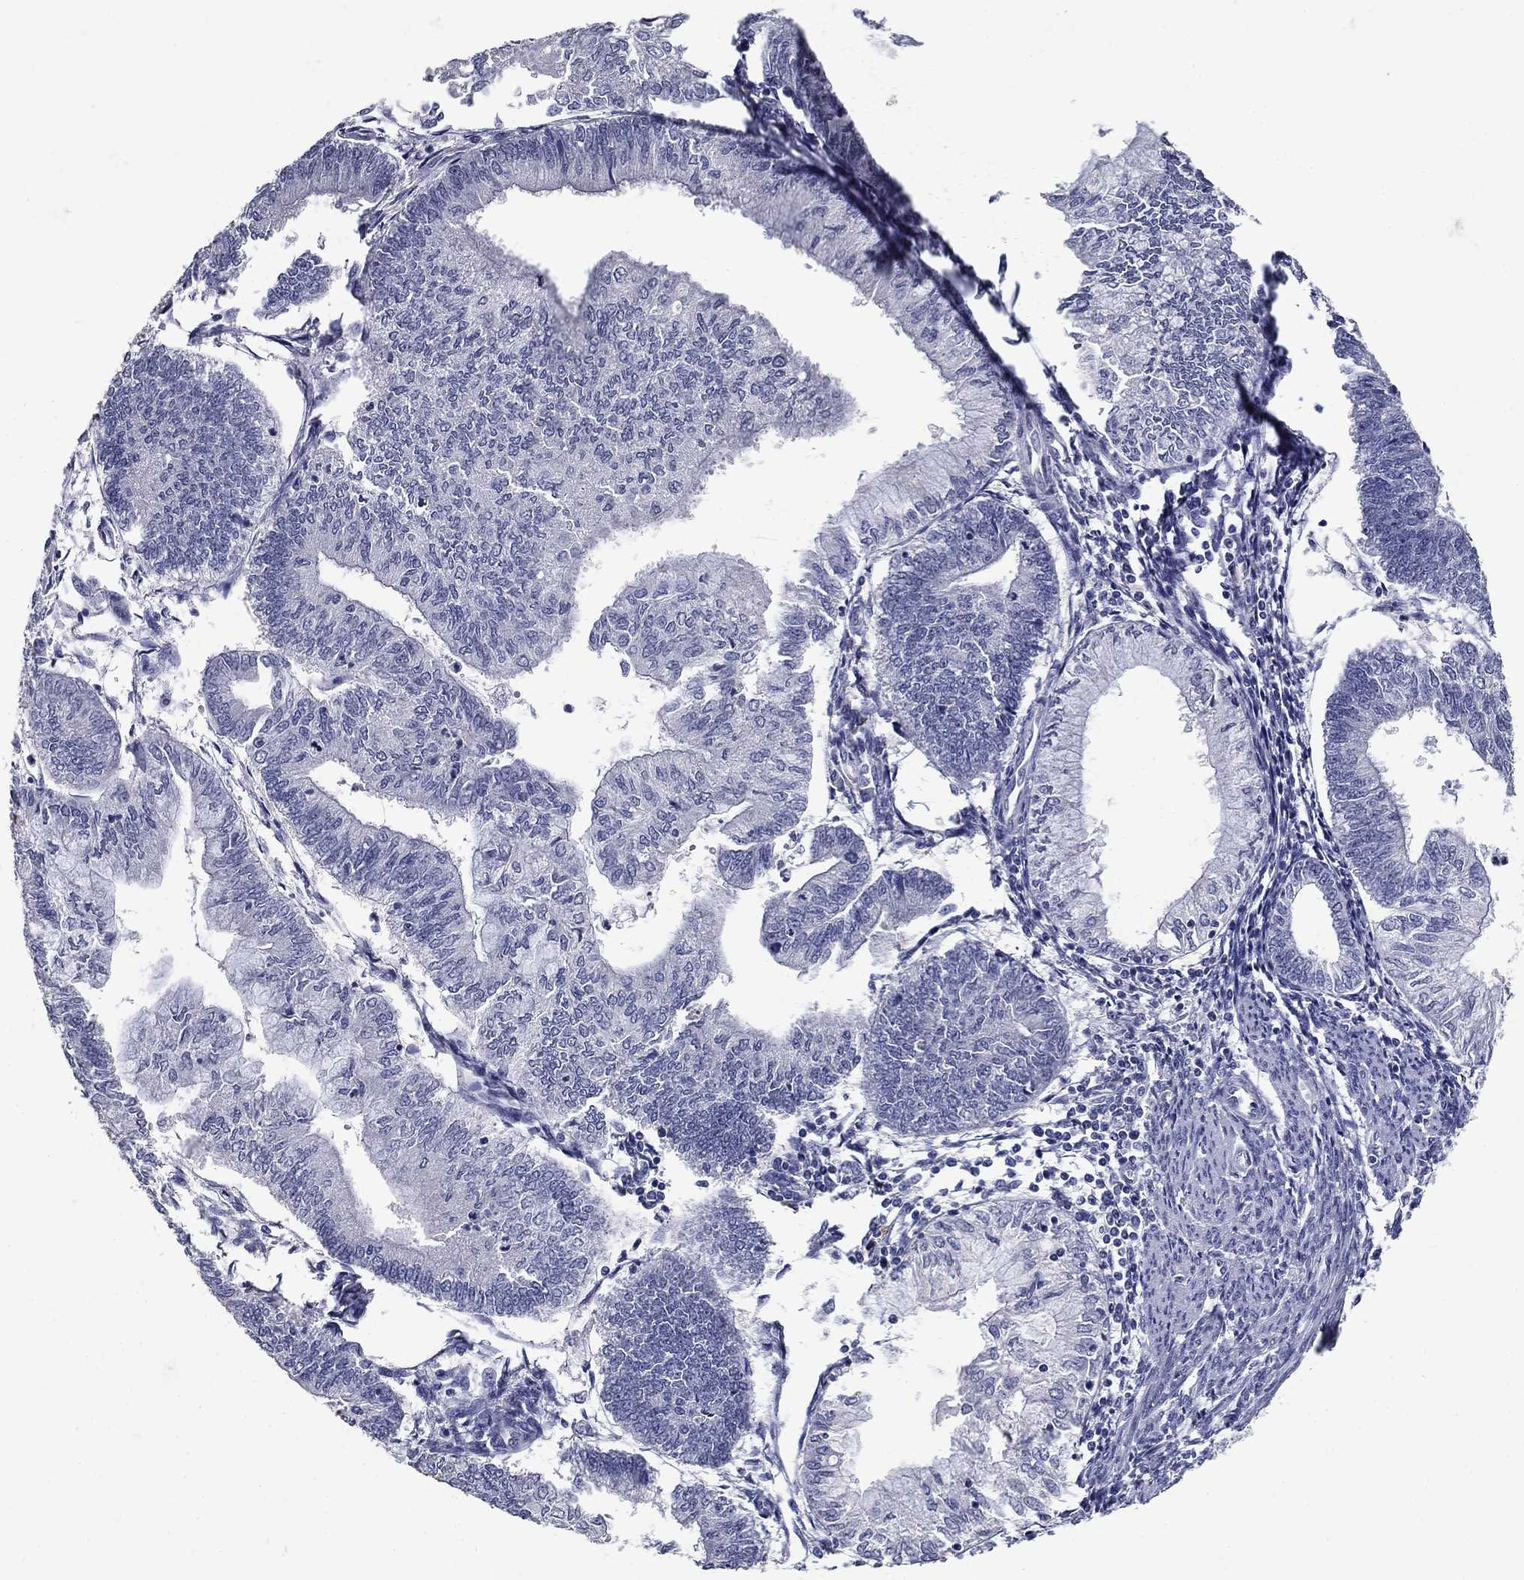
{"staining": {"intensity": "negative", "quantity": "none", "location": "none"}, "tissue": "endometrial cancer", "cell_type": "Tumor cells", "image_type": "cancer", "snomed": [{"axis": "morphology", "description": "Adenocarcinoma, NOS"}, {"axis": "topography", "description": "Endometrium"}], "caption": "The IHC histopathology image has no significant positivity in tumor cells of endometrial cancer (adenocarcinoma) tissue.", "gene": "POMC", "patient": {"sex": "female", "age": 59}}